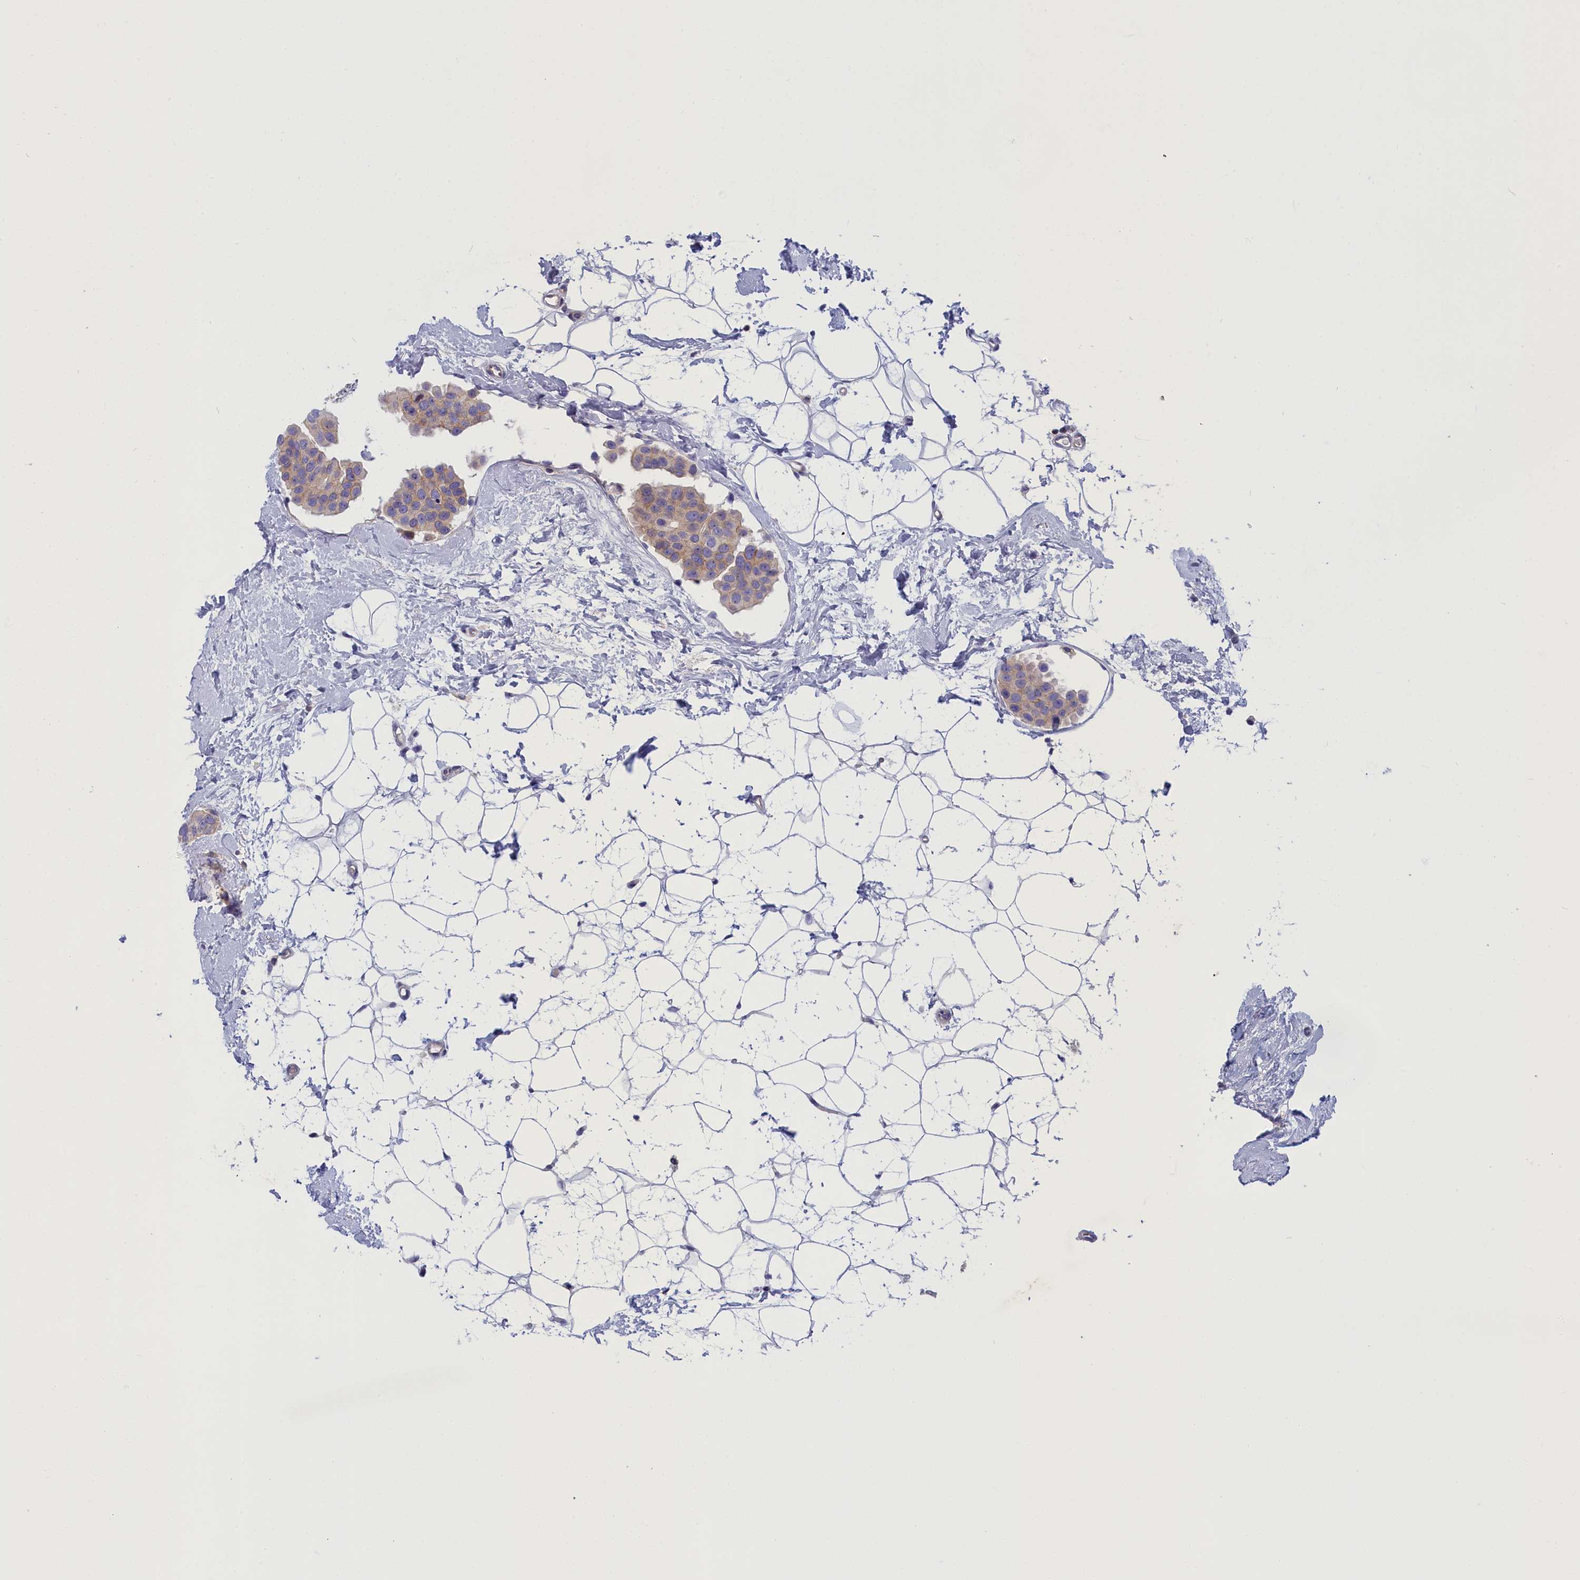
{"staining": {"intensity": "weak", "quantity": "<25%", "location": "cytoplasmic/membranous"}, "tissue": "breast cancer", "cell_type": "Tumor cells", "image_type": "cancer", "snomed": [{"axis": "morphology", "description": "Normal tissue, NOS"}, {"axis": "morphology", "description": "Duct carcinoma"}, {"axis": "topography", "description": "Breast"}], "caption": "Protein analysis of breast cancer shows no significant expression in tumor cells.", "gene": "NOL10", "patient": {"sex": "female", "age": 39}}